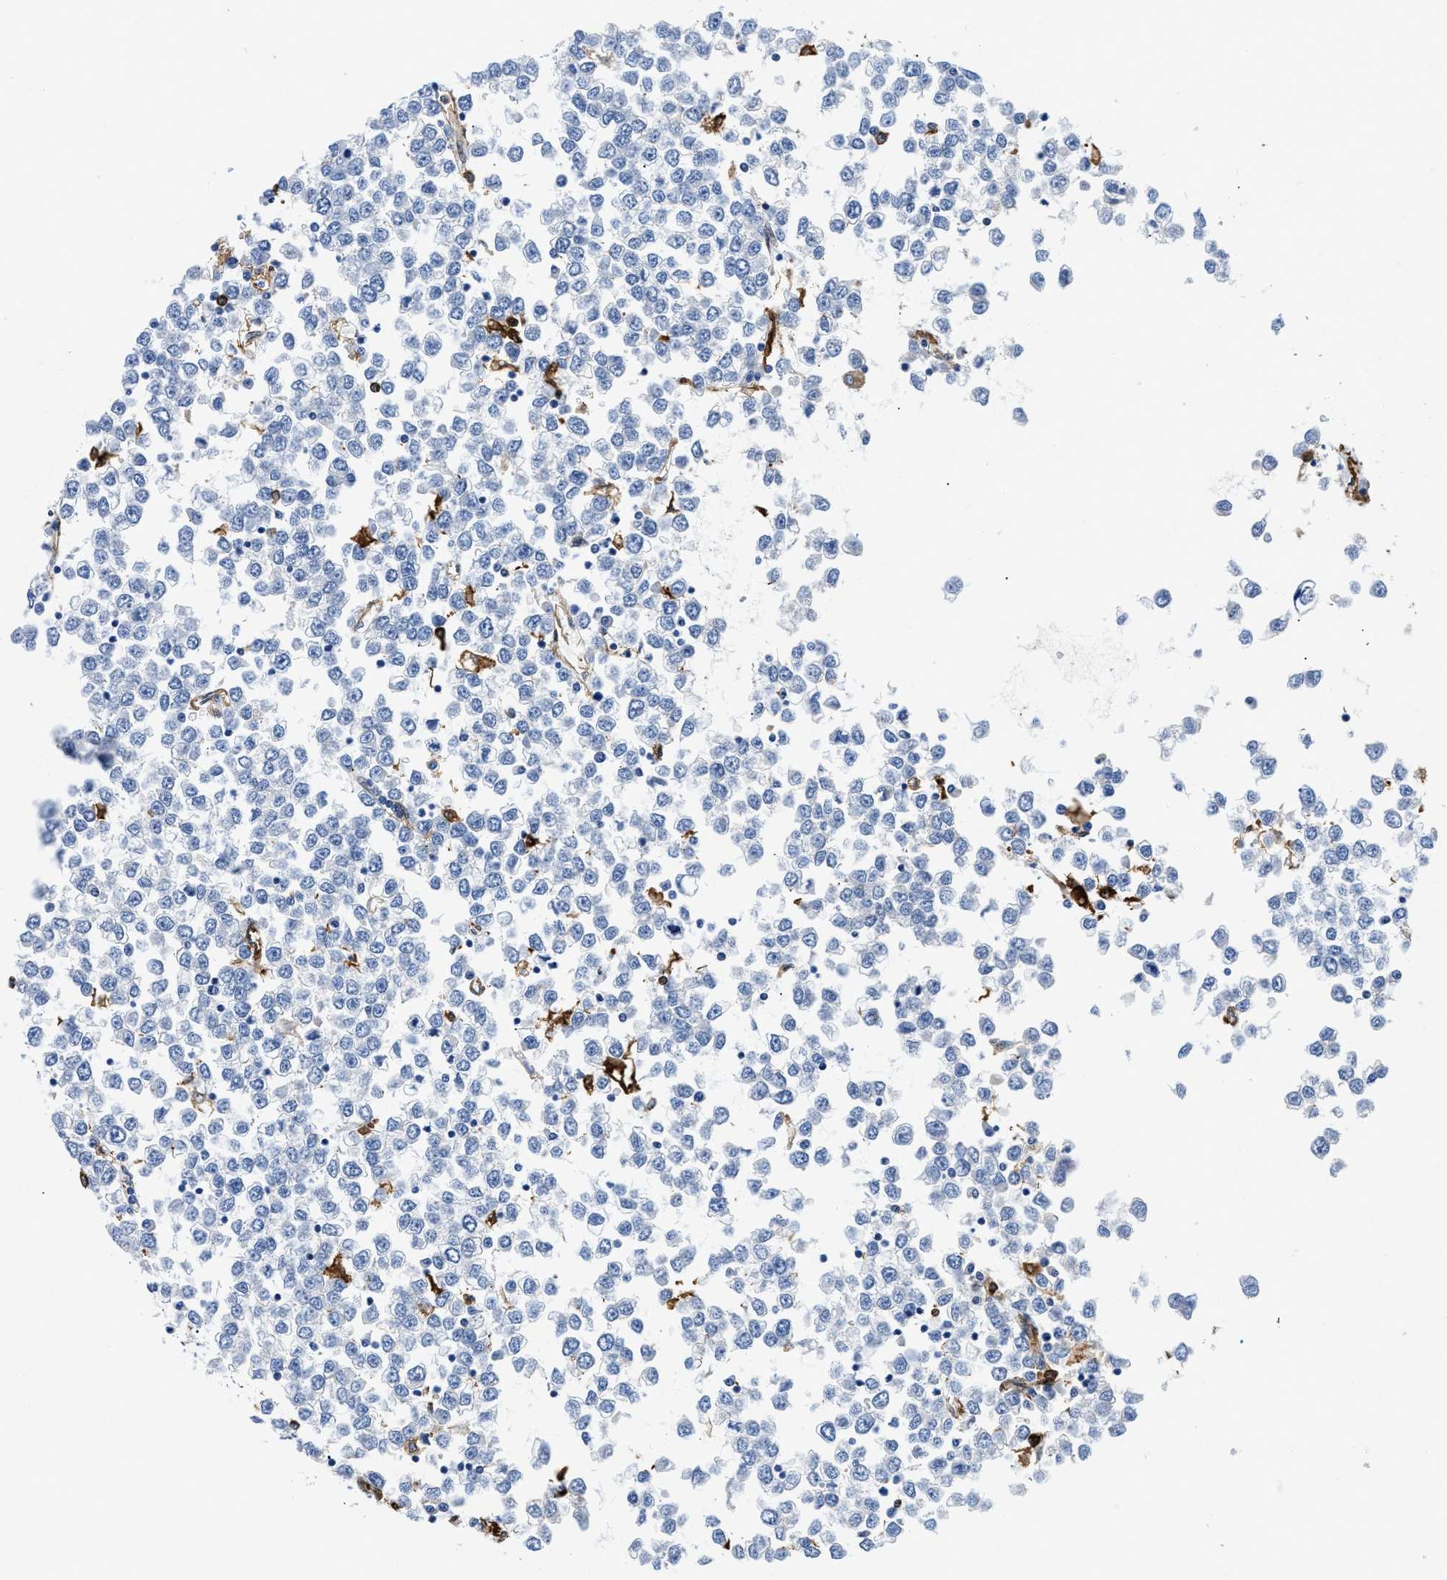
{"staining": {"intensity": "negative", "quantity": "none", "location": "none"}, "tissue": "testis cancer", "cell_type": "Tumor cells", "image_type": "cancer", "snomed": [{"axis": "morphology", "description": "Seminoma, NOS"}, {"axis": "topography", "description": "Testis"}], "caption": "This is an immunohistochemistry (IHC) histopathology image of human testis cancer. There is no staining in tumor cells.", "gene": "GSN", "patient": {"sex": "male", "age": 65}}